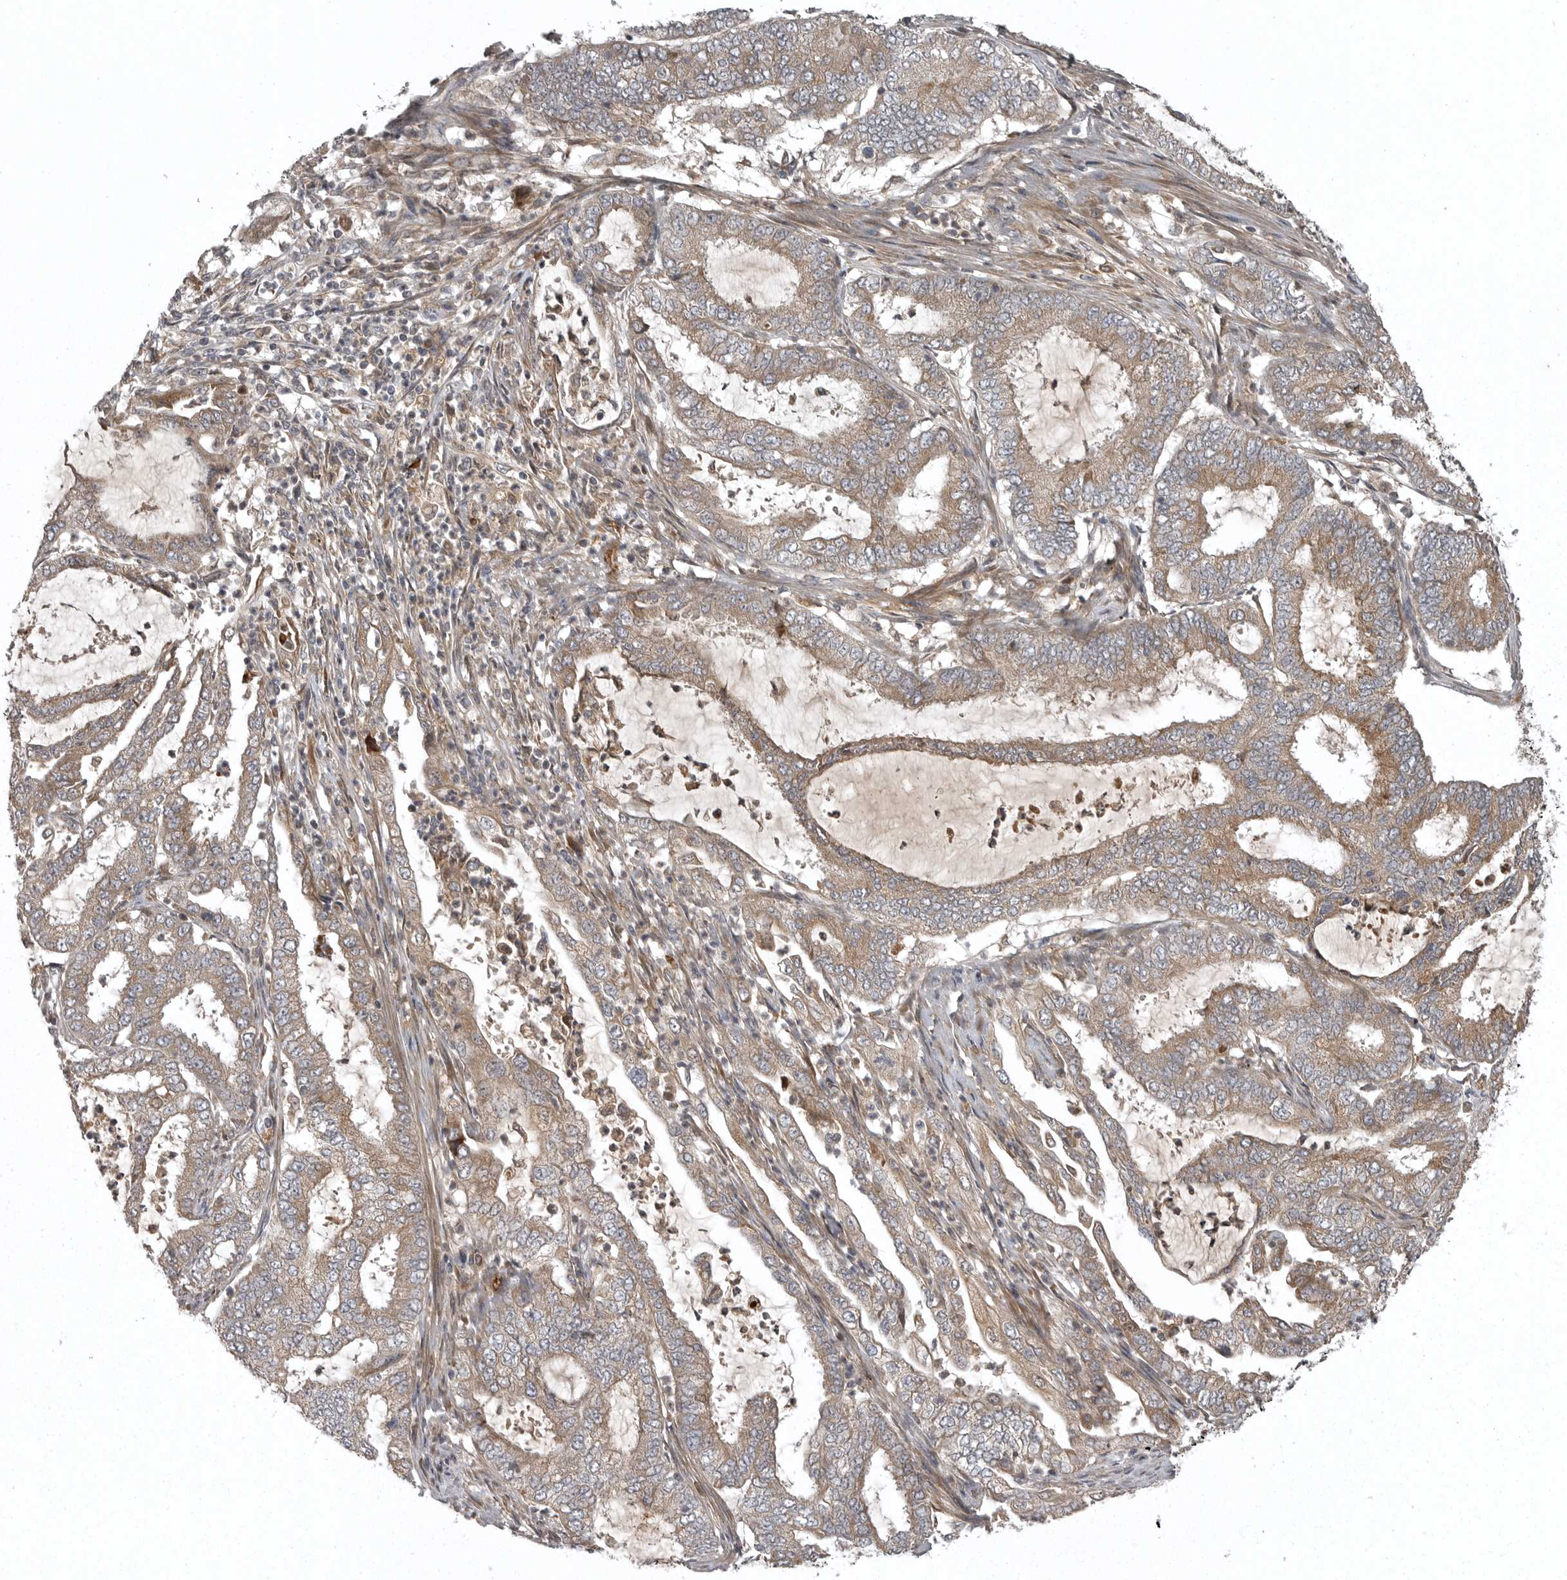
{"staining": {"intensity": "weak", "quantity": ">75%", "location": "cytoplasmic/membranous"}, "tissue": "endometrial cancer", "cell_type": "Tumor cells", "image_type": "cancer", "snomed": [{"axis": "morphology", "description": "Adenocarcinoma, NOS"}, {"axis": "topography", "description": "Endometrium"}], "caption": "Endometrial adenocarcinoma was stained to show a protein in brown. There is low levels of weak cytoplasmic/membranous positivity in approximately >75% of tumor cells.", "gene": "GPR31", "patient": {"sex": "female", "age": 51}}